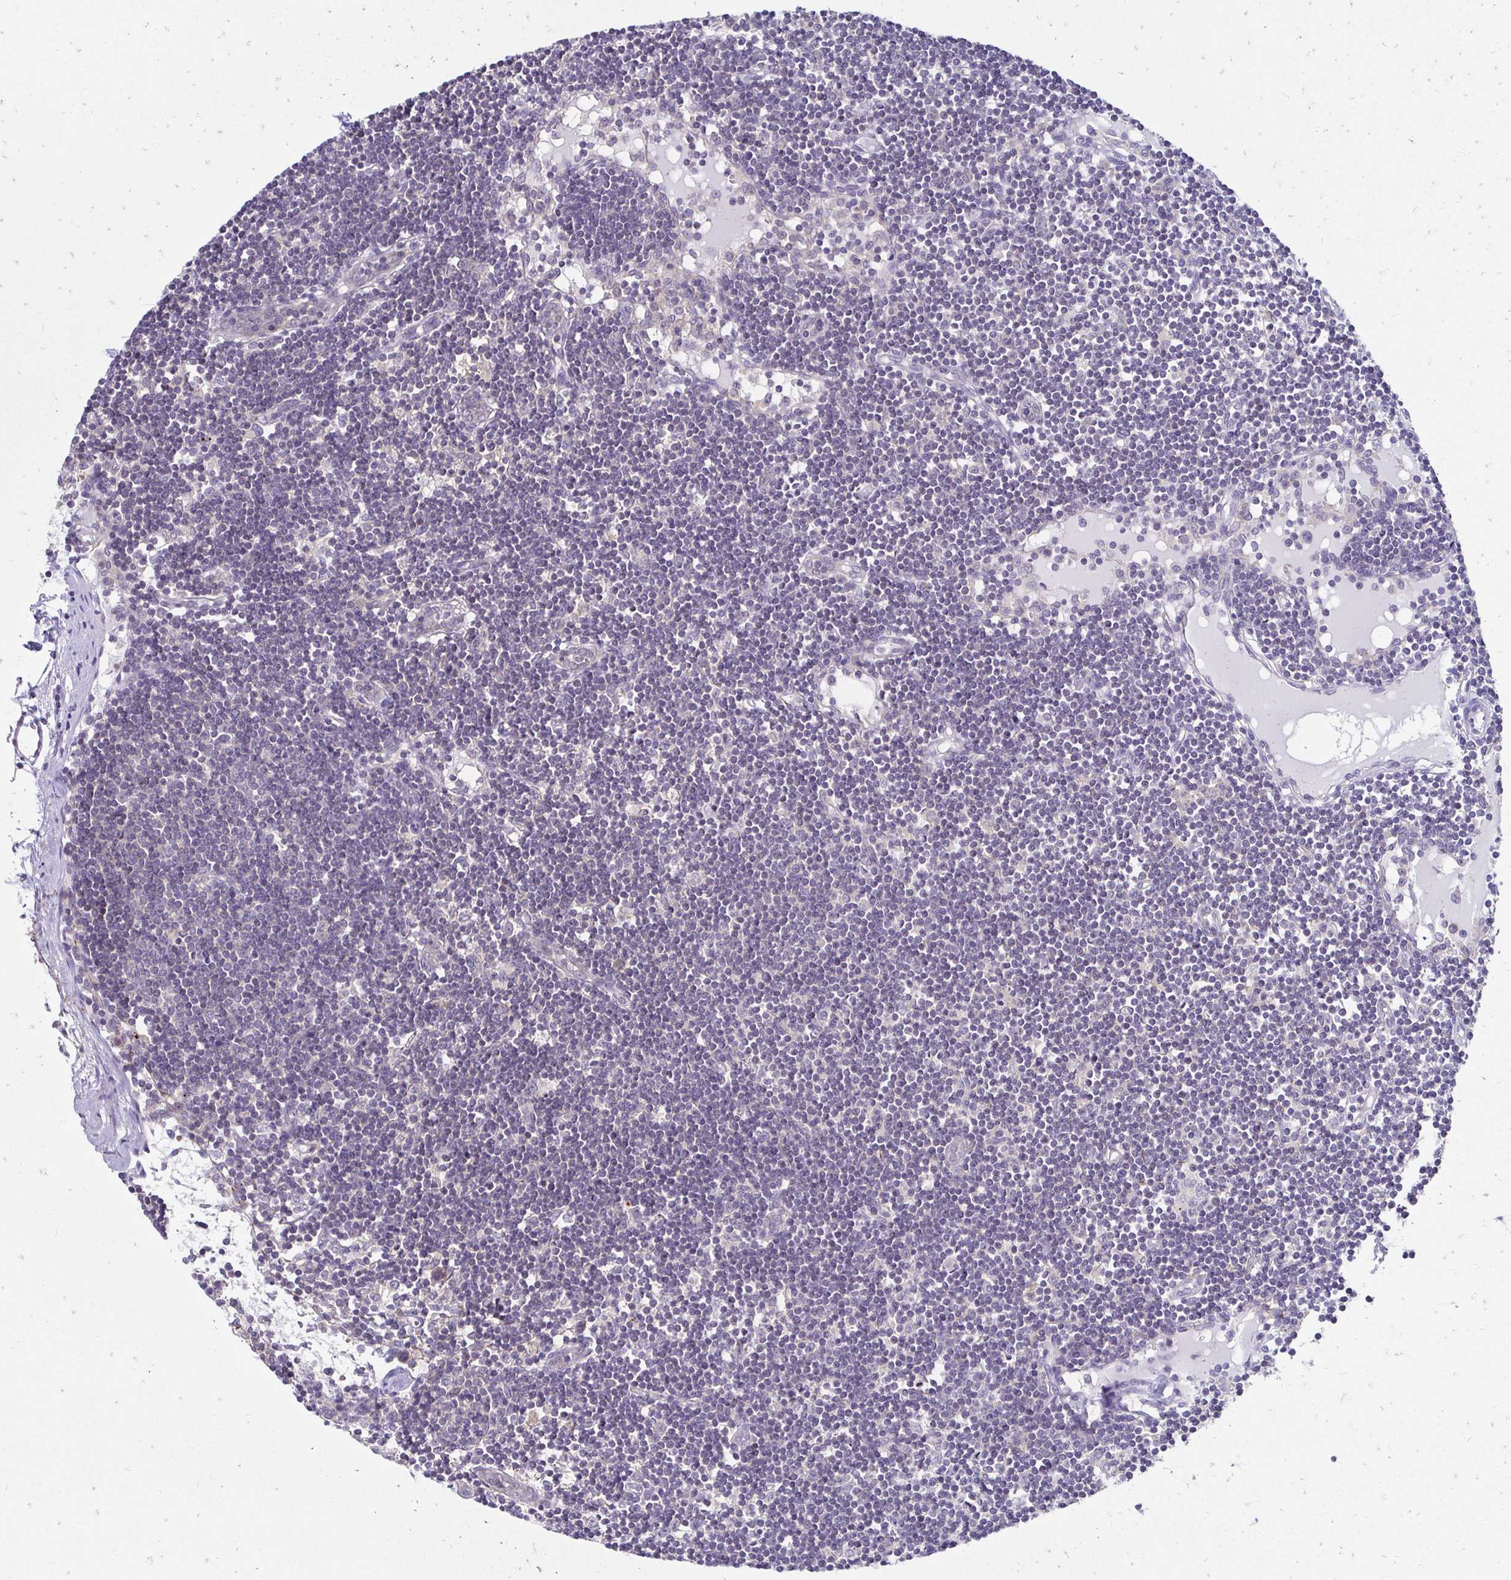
{"staining": {"intensity": "negative", "quantity": "none", "location": "none"}, "tissue": "lymph node", "cell_type": "Germinal center cells", "image_type": "normal", "snomed": [{"axis": "morphology", "description": "Normal tissue, NOS"}, {"axis": "topography", "description": "Lymph node"}], "caption": "Germinal center cells are negative for protein expression in unremarkable human lymph node. (Brightfield microscopy of DAB immunohistochemistry (IHC) at high magnification).", "gene": "C1QTNF2", "patient": {"sex": "female", "age": 65}}